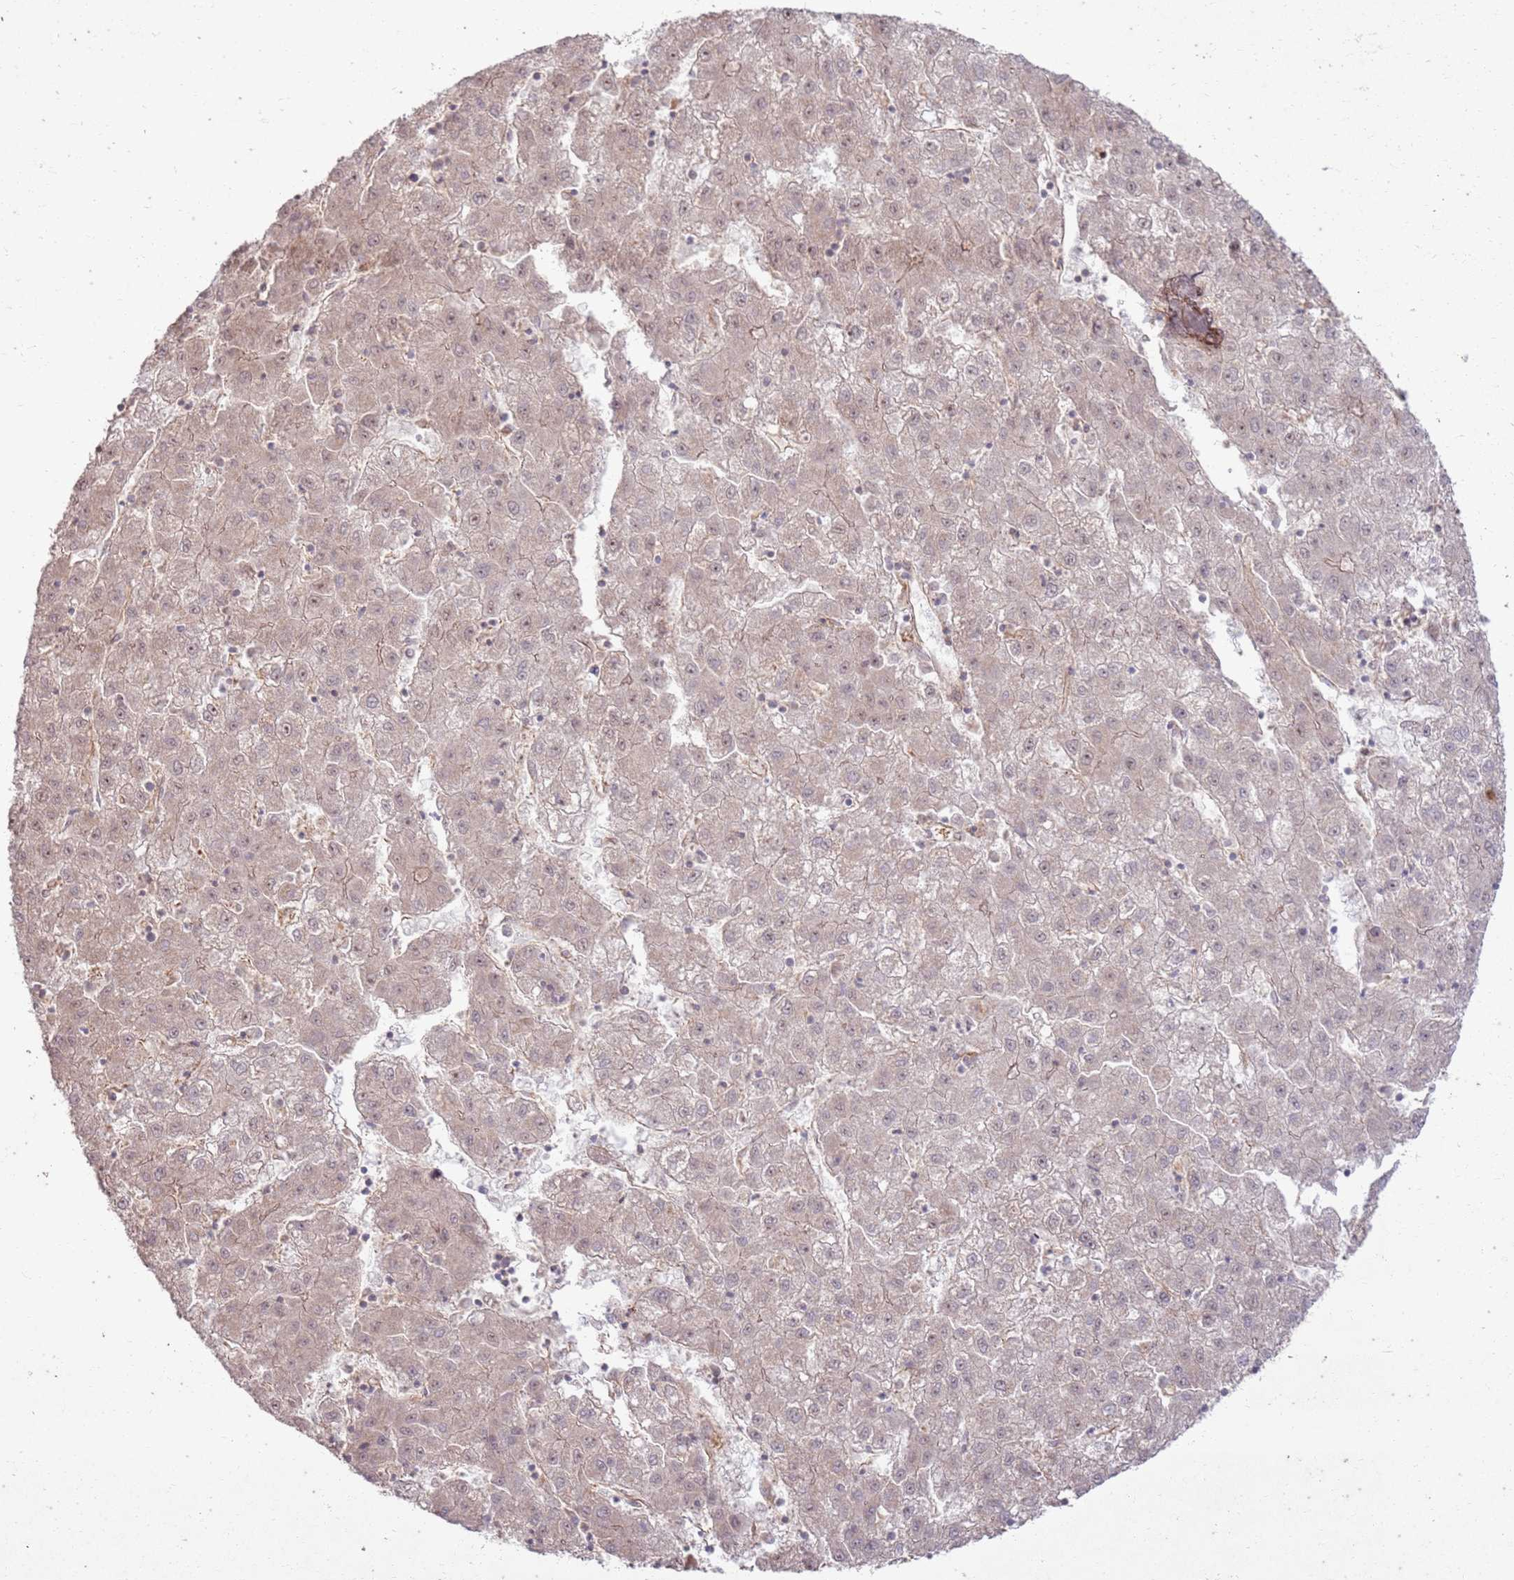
{"staining": {"intensity": "weak", "quantity": "25%-75%", "location": "cytoplasmic/membranous,nuclear"}, "tissue": "liver cancer", "cell_type": "Tumor cells", "image_type": "cancer", "snomed": [{"axis": "morphology", "description": "Carcinoma, Hepatocellular, NOS"}, {"axis": "topography", "description": "Liver"}], "caption": "A brown stain labels weak cytoplasmic/membranous and nuclear expression of a protein in hepatocellular carcinoma (liver) tumor cells. (DAB IHC with brightfield microscopy, high magnification).", "gene": "ZNF623", "patient": {"sex": "male", "age": 72}}